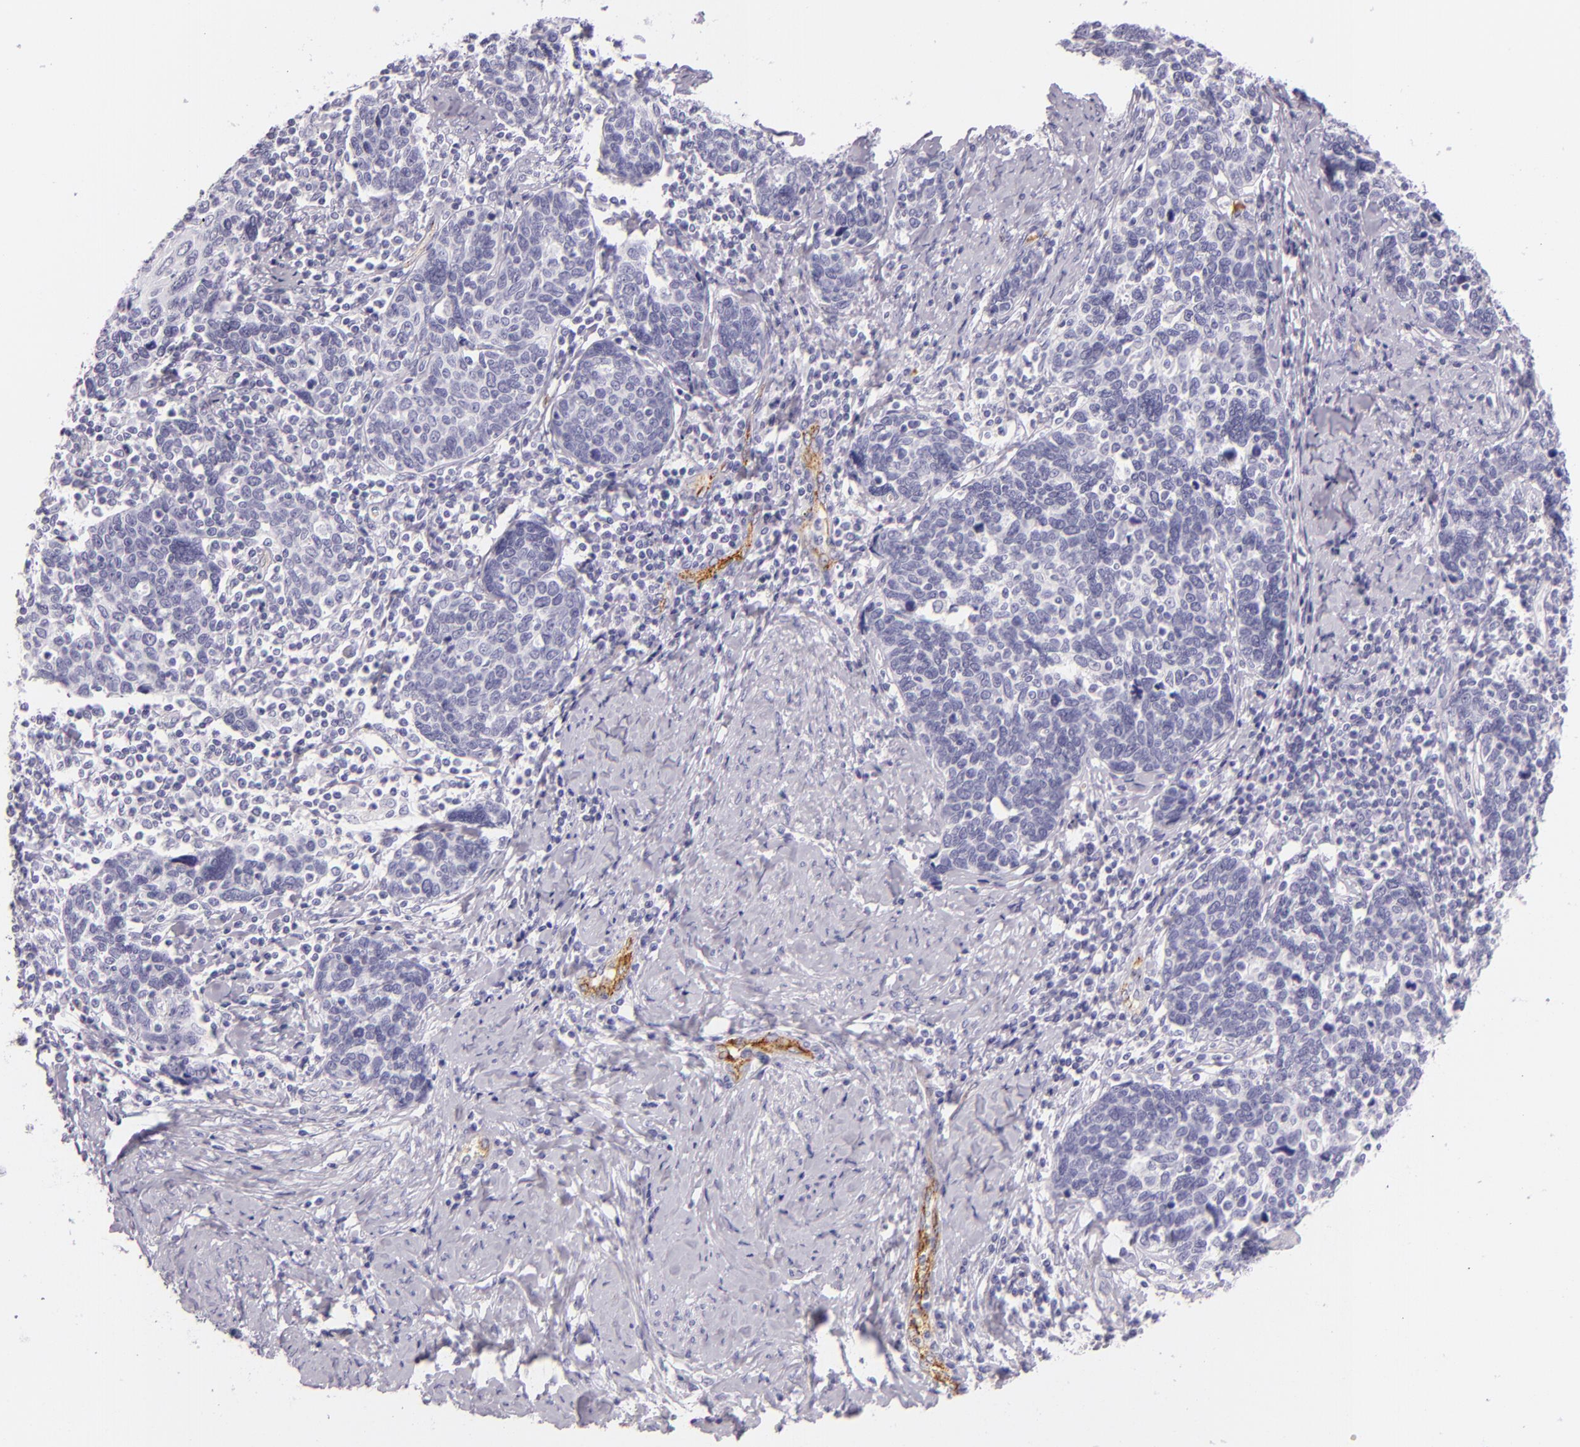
{"staining": {"intensity": "negative", "quantity": "none", "location": "none"}, "tissue": "cervical cancer", "cell_type": "Tumor cells", "image_type": "cancer", "snomed": [{"axis": "morphology", "description": "Squamous cell carcinoma, NOS"}, {"axis": "topography", "description": "Cervix"}], "caption": "Tumor cells are negative for protein expression in human squamous cell carcinoma (cervical). (Stains: DAB (3,3'-diaminobenzidine) immunohistochemistry with hematoxylin counter stain, Microscopy: brightfield microscopy at high magnification).", "gene": "SELP", "patient": {"sex": "female", "age": 41}}